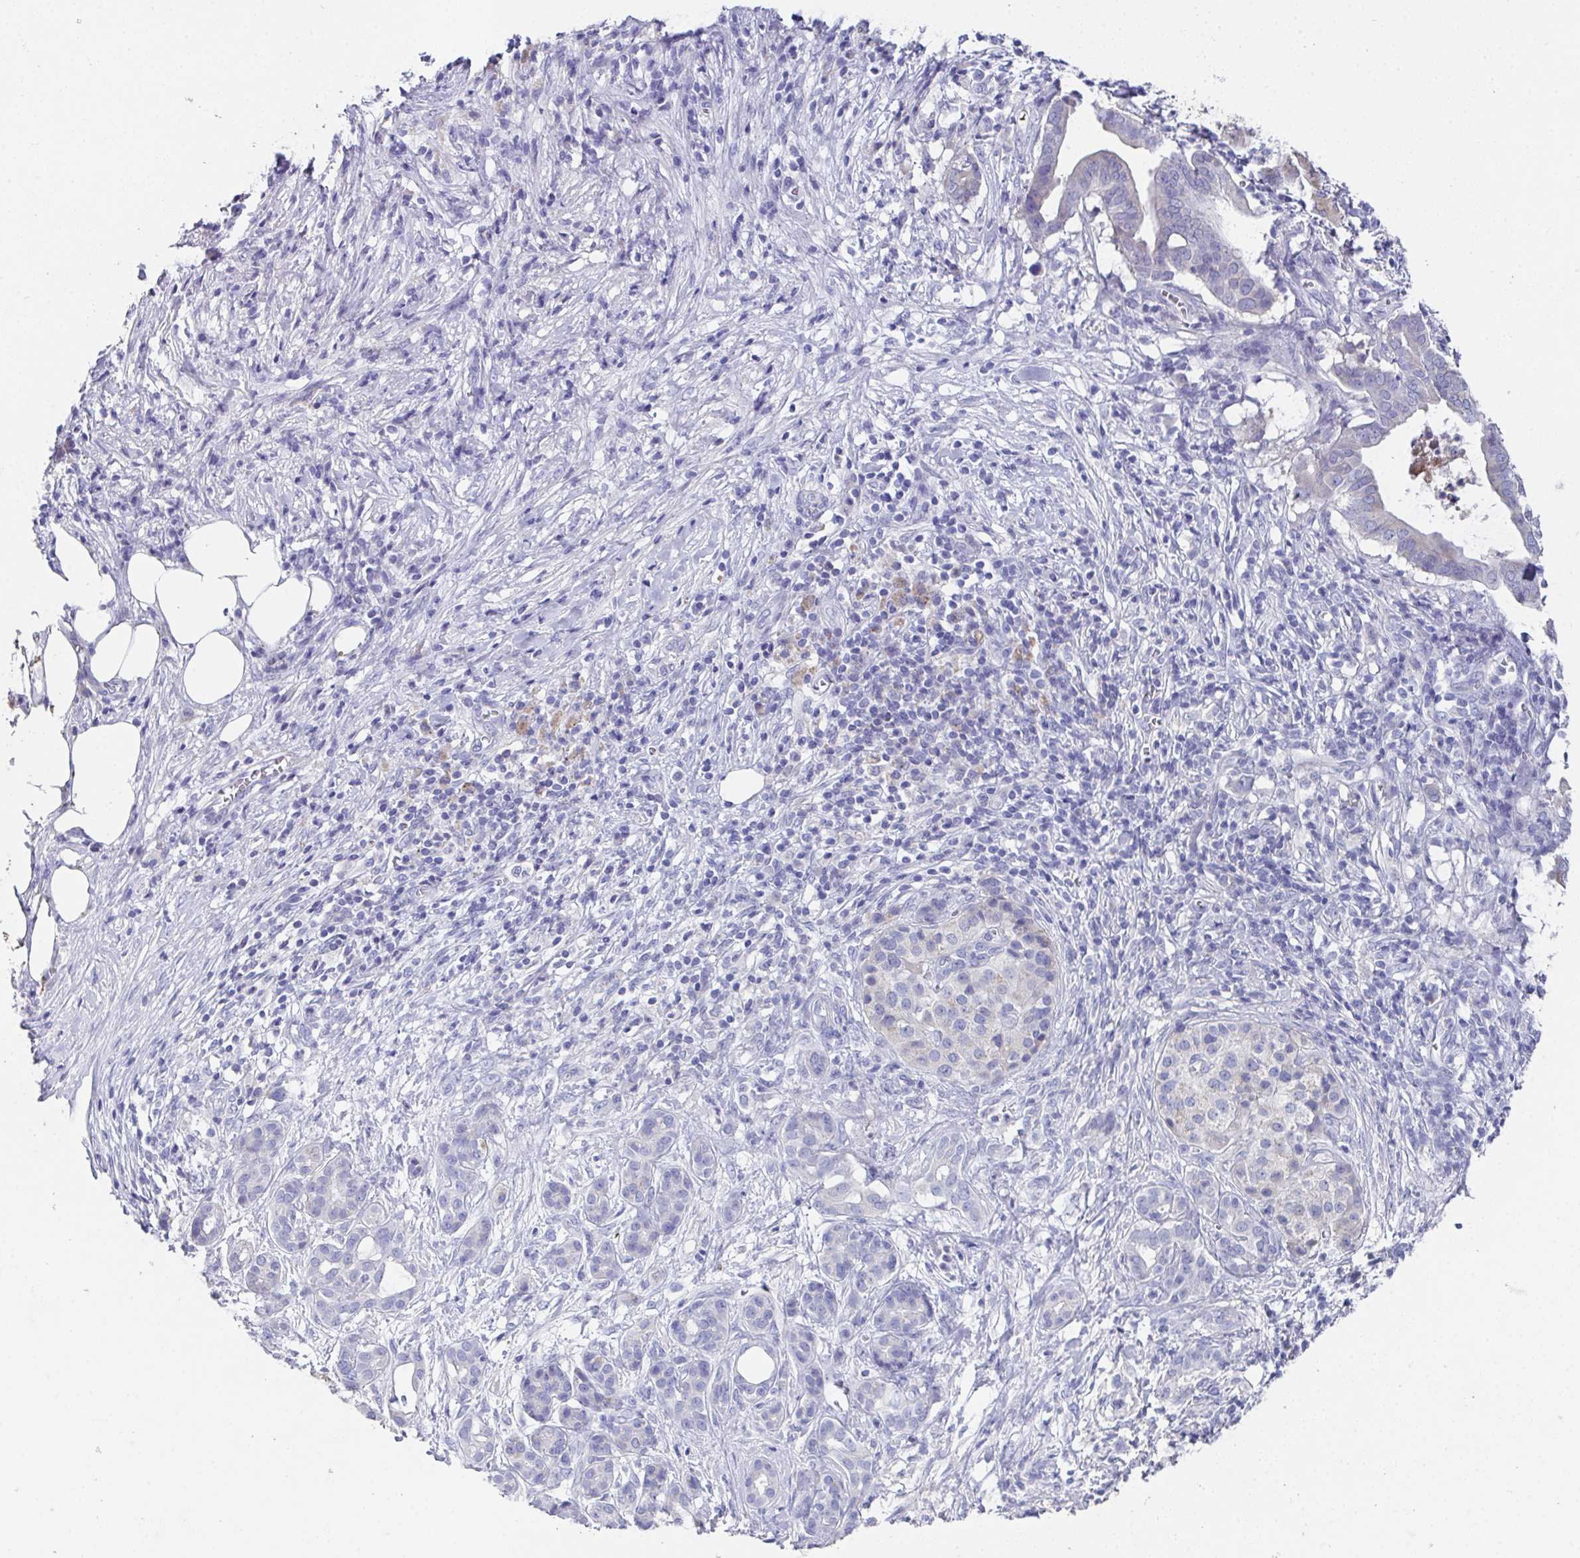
{"staining": {"intensity": "moderate", "quantity": "<25%", "location": "cytoplasmic/membranous"}, "tissue": "pancreatic cancer", "cell_type": "Tumor cells", "image_type": "cancer", "snomed": [{"axis": "morphology", "description": "Adenocarcinoma, NOS"}, {"axis": "topography", "description": "Pancreas"}], "caption": "Protein expression analysis of pancreatic cancer shows moderate cytoplasmic/membranous expression in about <25% of tumor cells.", "gene": "SSC4D", "patient": {"sex": "male", "age": 61}}